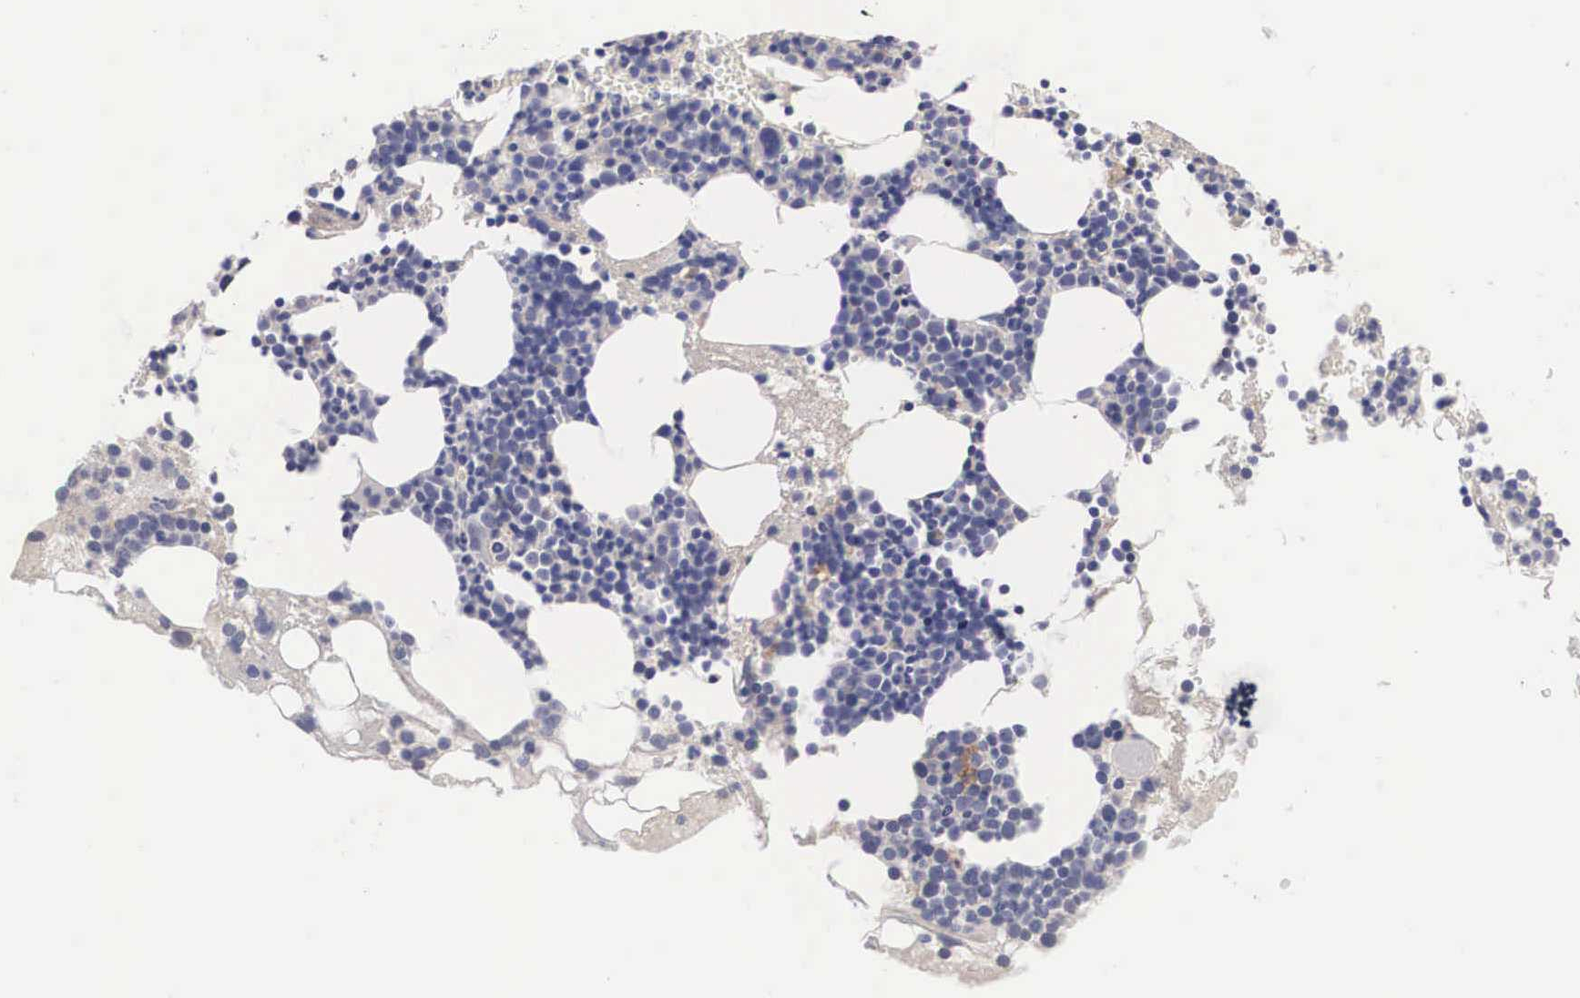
{"staining": {"intensity": "weak", "quantity": "<25%", "location": "cytoplasmic/membranous"}, "tissue": "bone marrow", "cell_type": "Hematopoietic cells", "image_type": "normal", "snomed": [{"axis": "morphology", "description": "Normal tissue, NOS"}, {"axis": "topography", "description": "Bone marrow"}], "caption": "Bone marrow stained for a protein using immunohistochemistry (IHC) reveals no staining hematopoietic cells.", "gene": "ABHD4", "patient": {"sex": "male", "age": 75}}